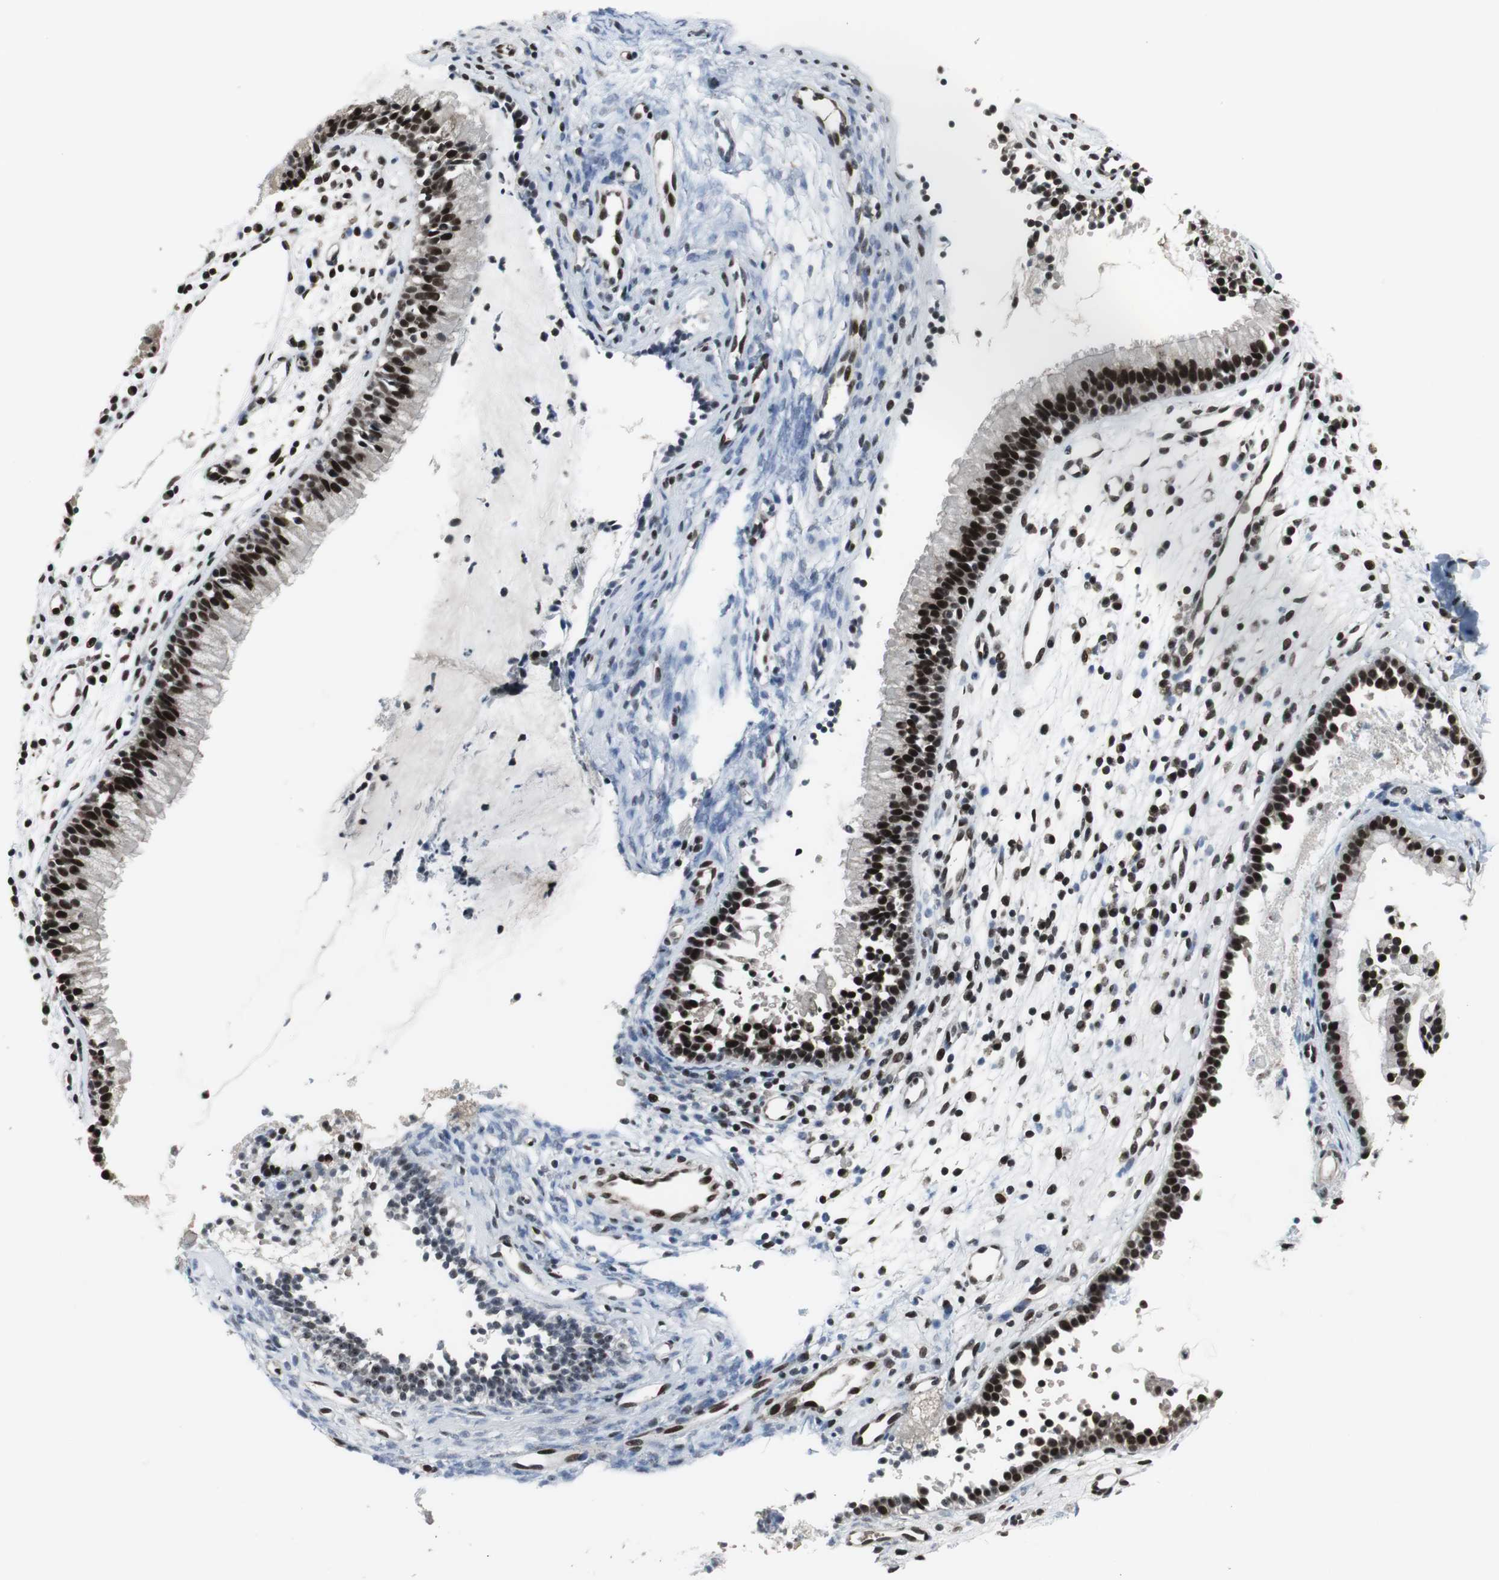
{"staining": {"intensity": "strong", "quantity": ">75%", "location": "nuclear"}, "tissue": "nasopharynx", "cell_type": "Respiratory epithelial cells", "image_type": "normal", "snomed": [{"axis": "morphology", "description": "Normal tissue, NOS"}, {"axis": "topography", "description": "Nasopharynx"}], "caption": "IHC photomicrograph of normal nasopharynx stained for a protein (brown), which demonstrates high levels of strong nuclear staining in about >75% of respiratory epithelial cells.", "gene": "CDK9", "patient": {"sex": "male", "age": 21}}